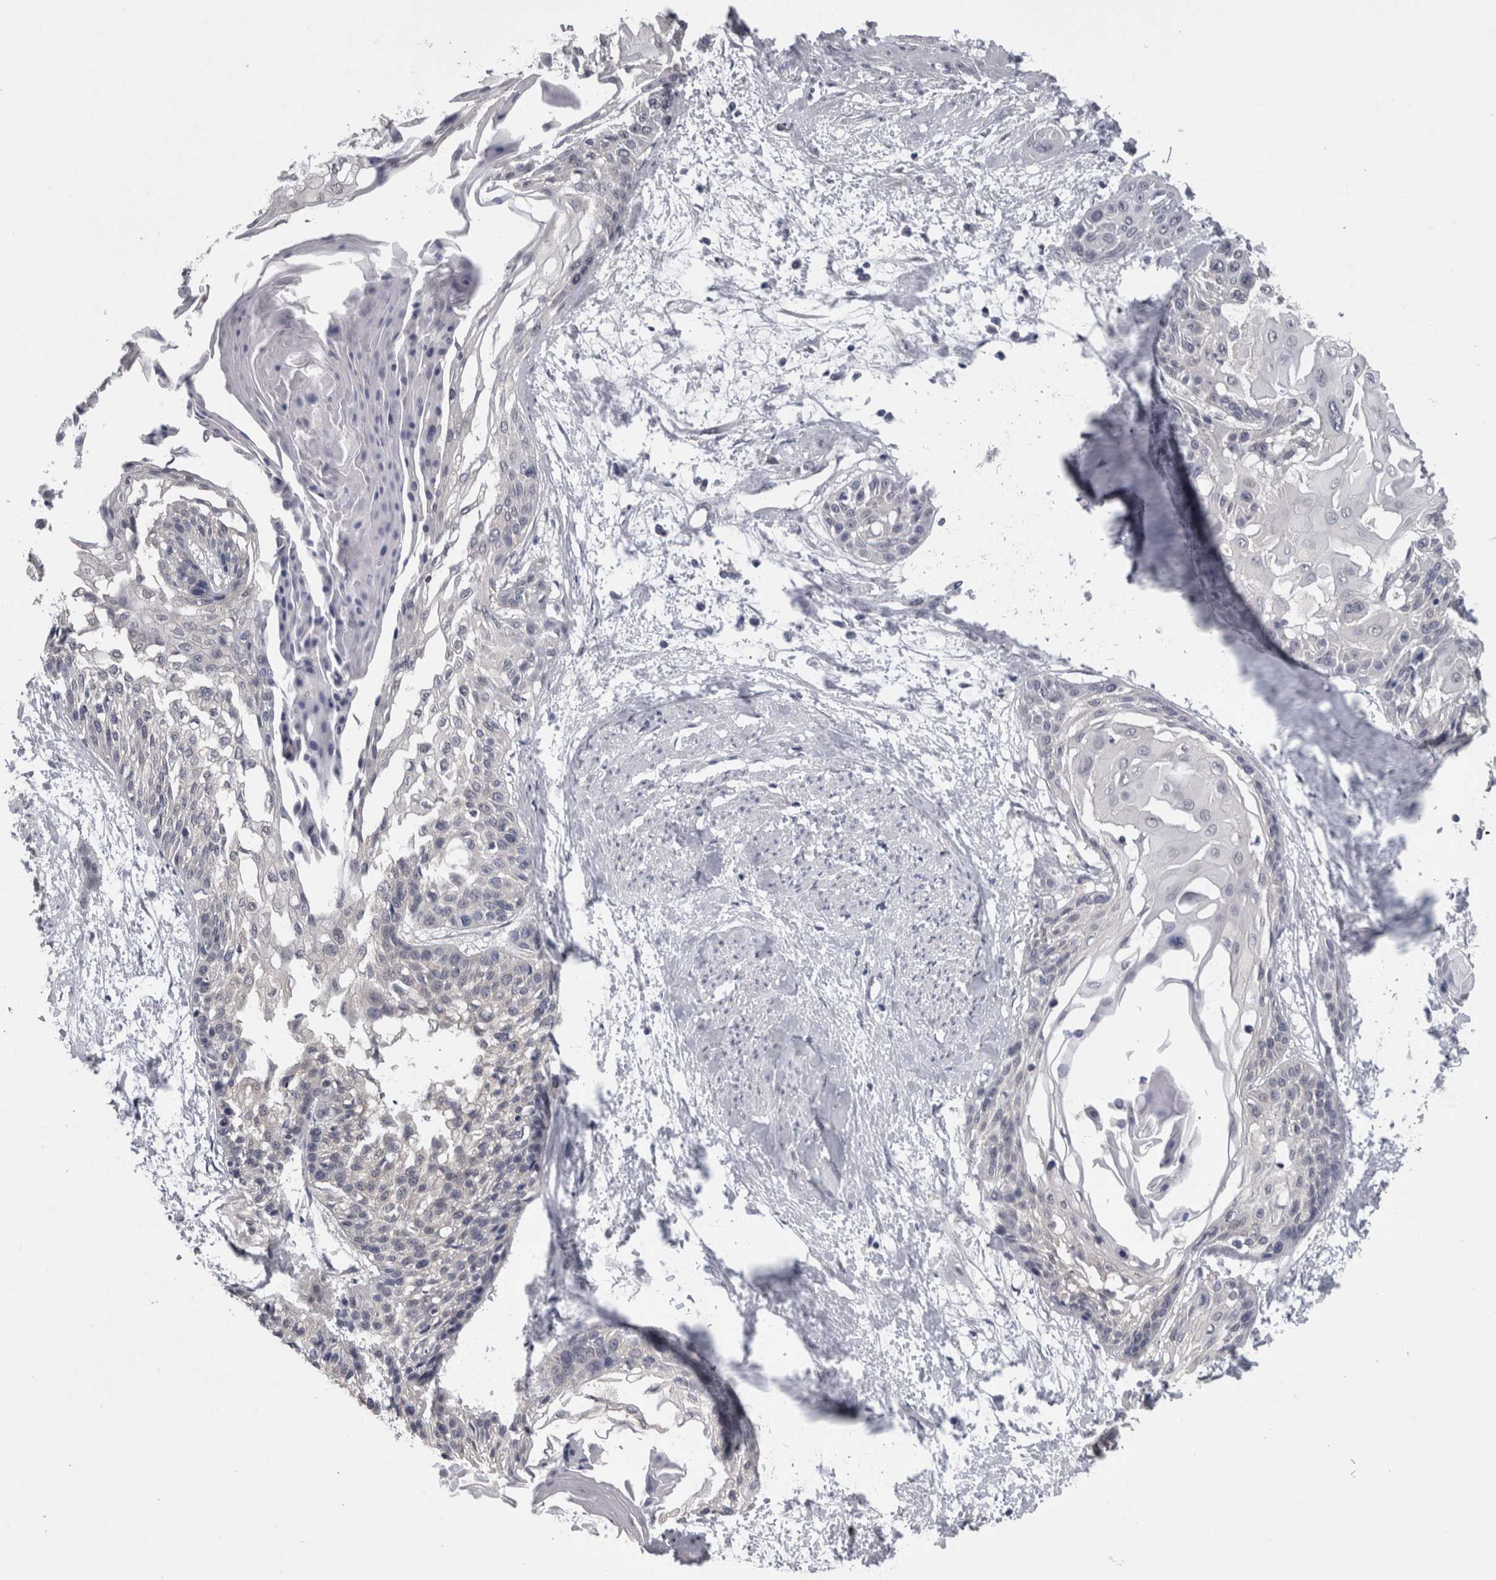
{"staining": {"intensity": "negative", "quantity": "none", "location": "none"}, "tissue": "cervical cancer", "cell_type": "Tumor cells", "image_type": "cancer", "snomed": [{"axis": "morphology", "description": "Squamous cell carcinoma, NOS"}, {"axis": "topography", "description": "Cervix"}], "caption": "Image shows no protein positivity in tumor cells of cervical squamous cell carcinoma tissue.", "gene": "DDX6", "patient": {"sex": "female", "age": 57}}